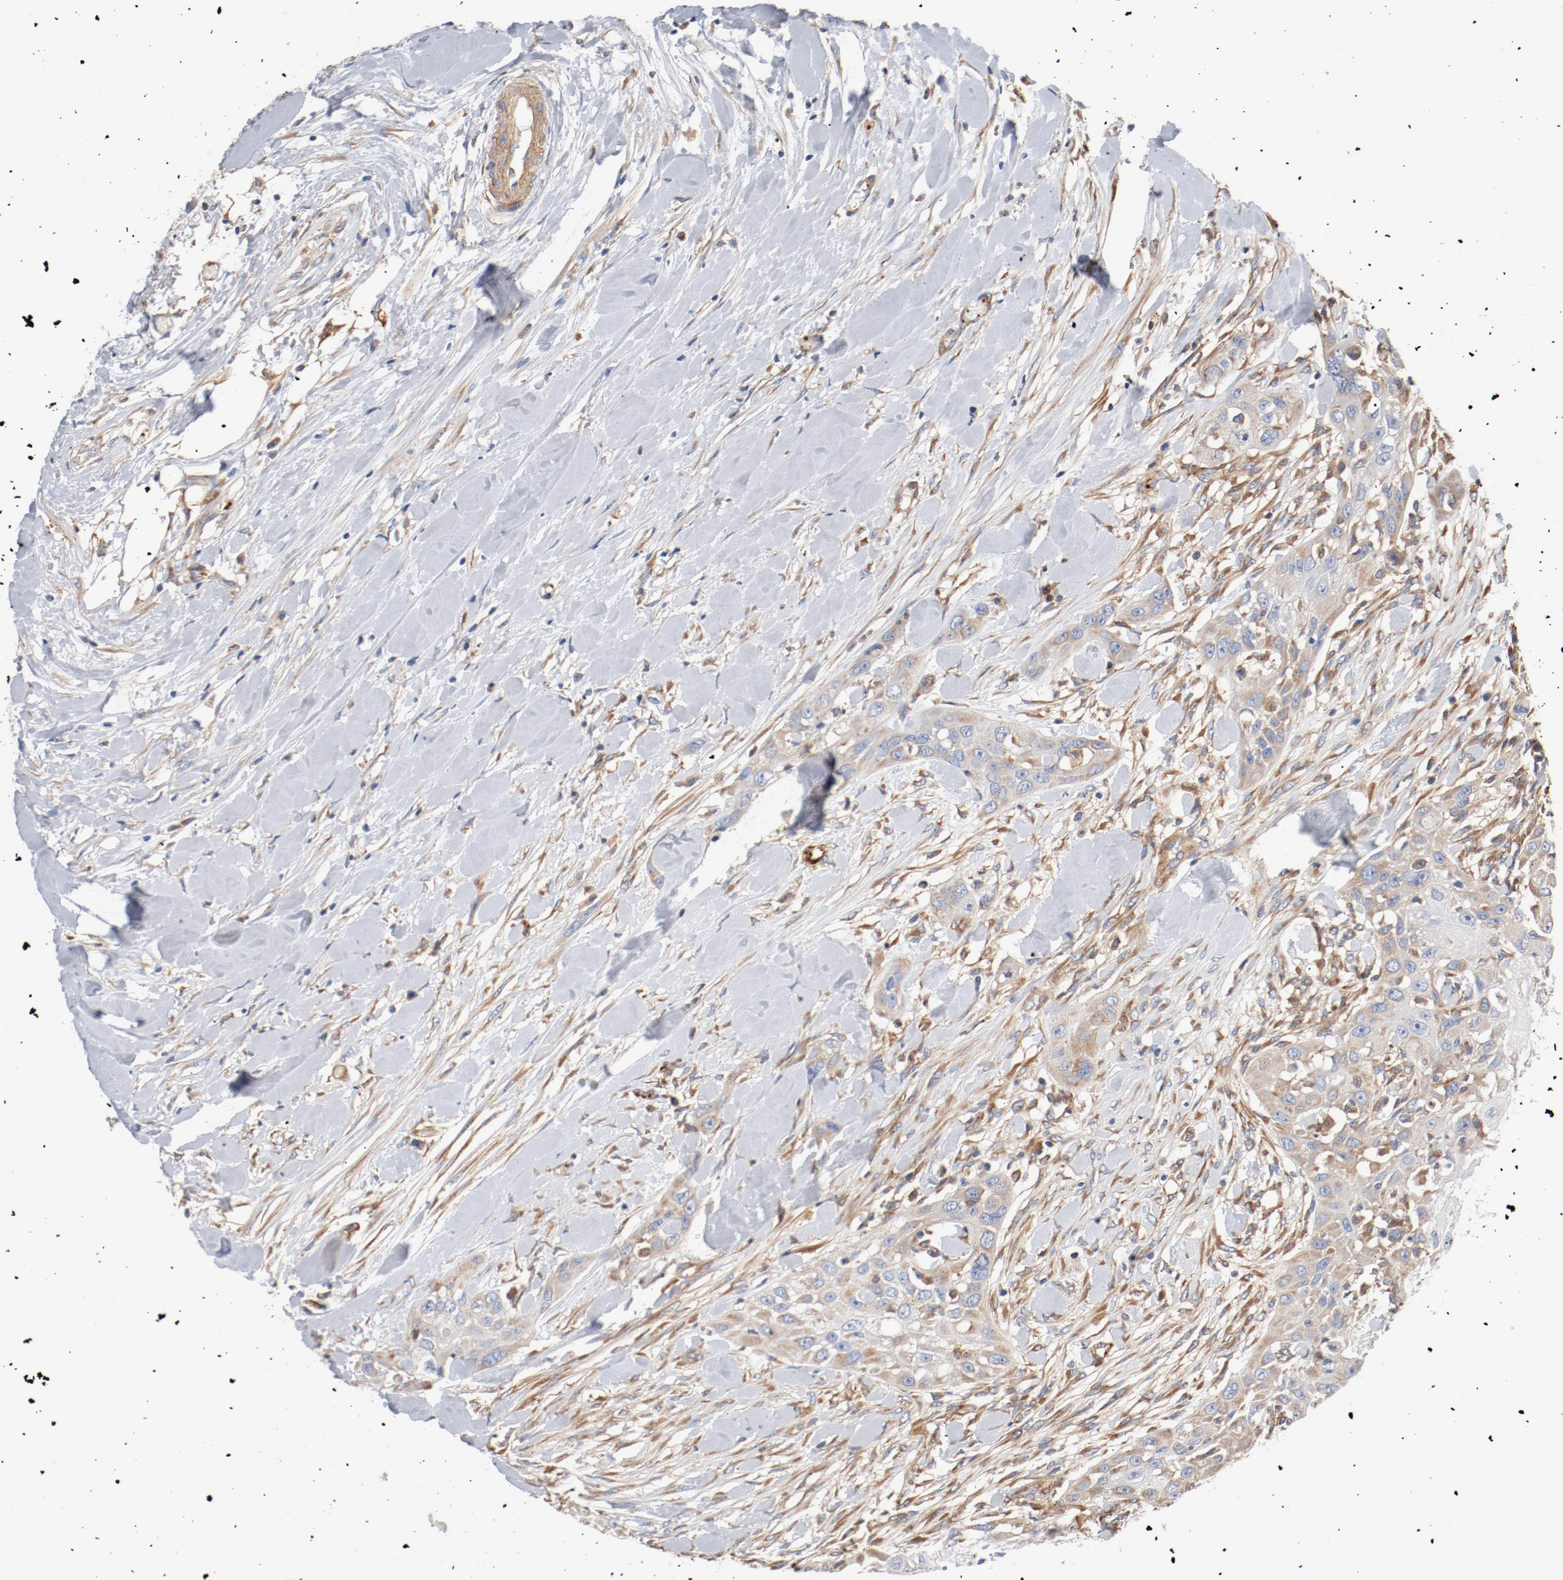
{"staining": {"intensity": "weak", "quantity": "25%-75%", "location": "cytoplasmic/membranous"}, "tissue": "head and neck cancer", "cell_type": "Tumor cells", "image_type": "cancer", "snomed": [{"axis": "morphology", "description": "Neoplasm, malignant, NOS"}, {"axis": "topography", "description": "Salivary gland"}, {"axis": "topography", "description": "Head-Neck"}], "caption": "This is an image of immunohistochemistry (IHC) staining of head and neck malignant neoplasm, which shows weak staining in the cytoplasmic/membranous of tumor cells.", "gene": "ILK", "patient": {"sex": "male", "age": 43}}